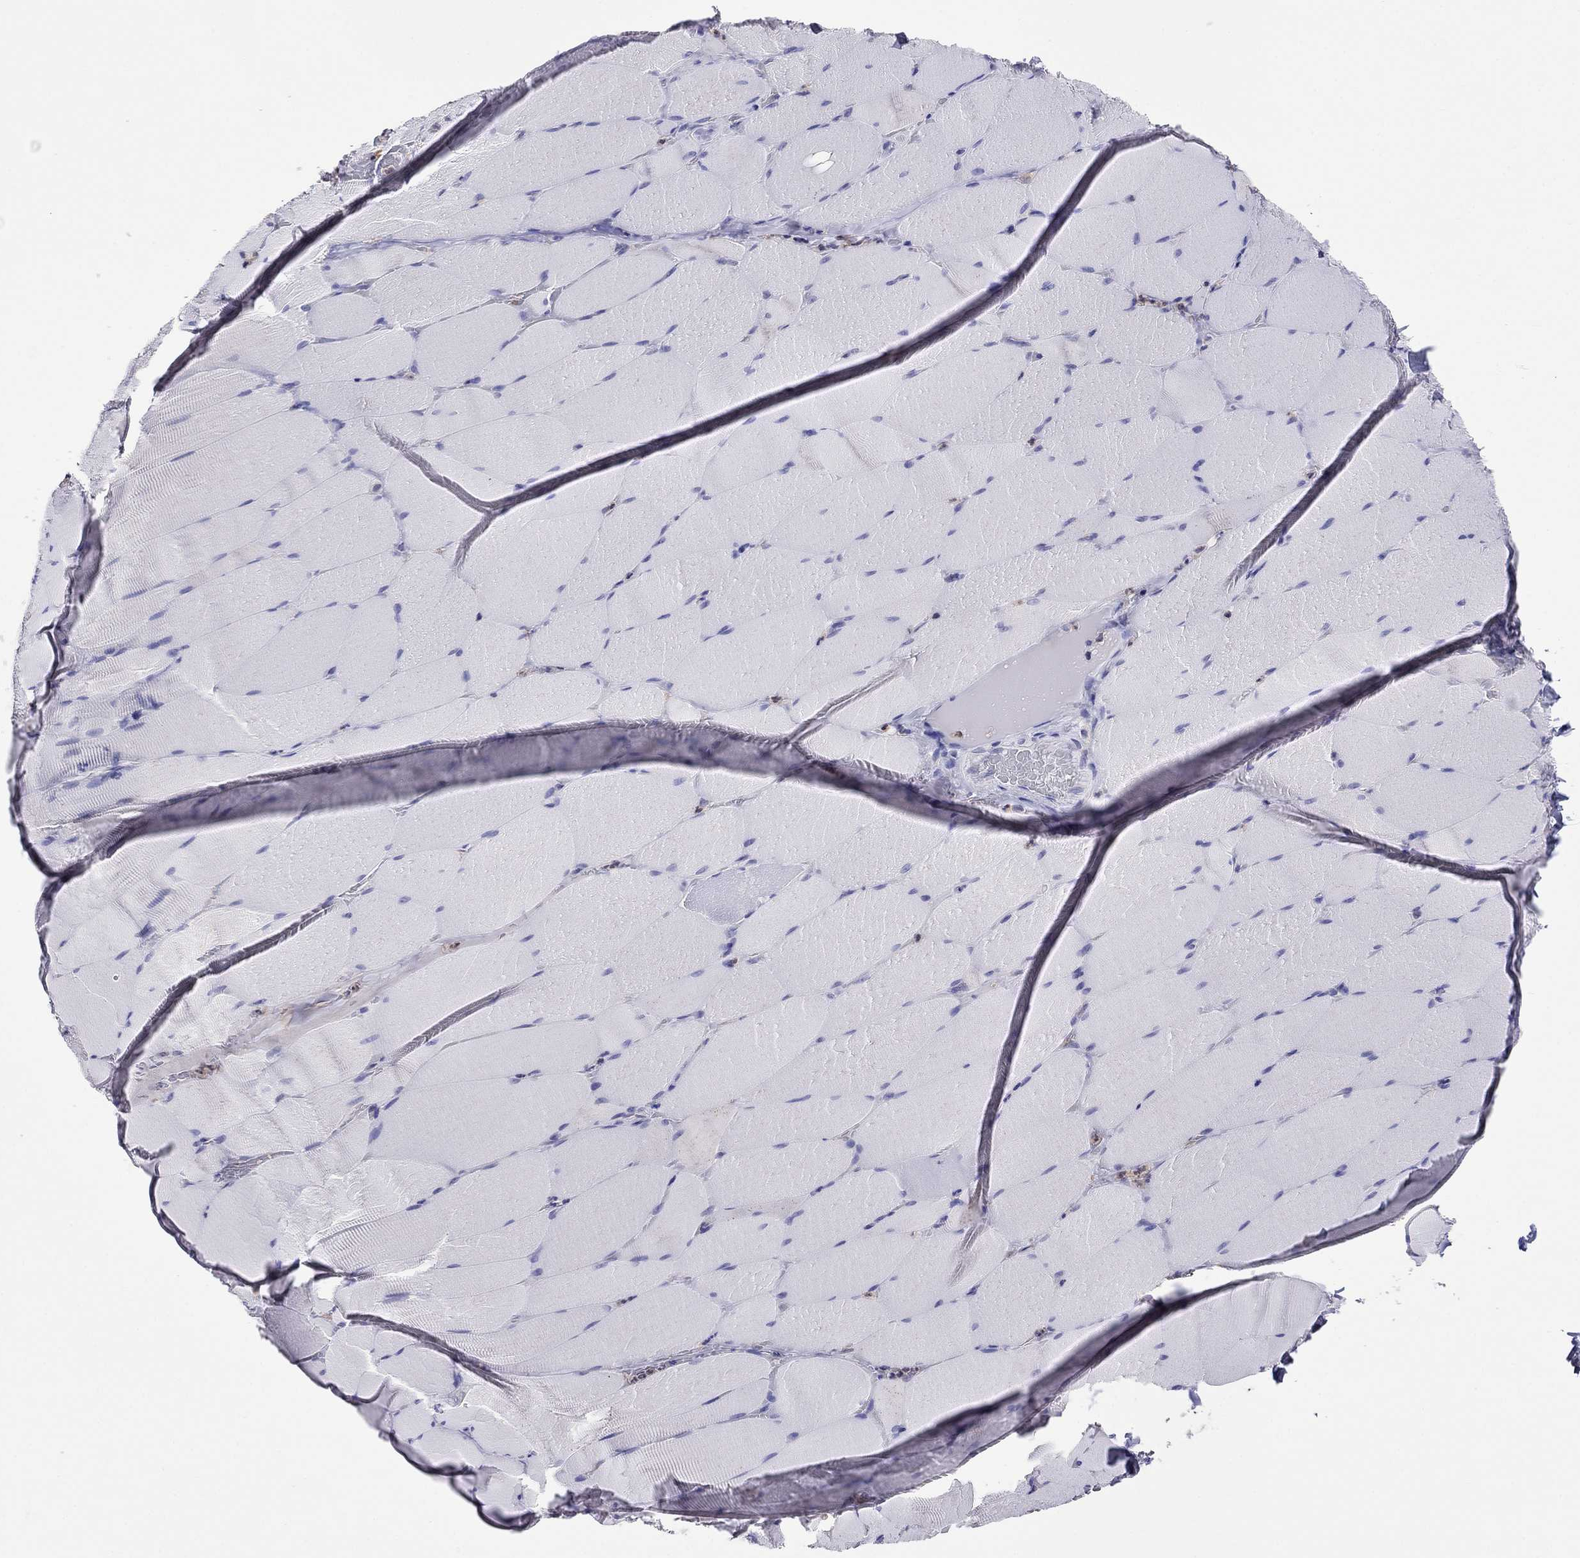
{"staining": {"intensity": "negative", "quantity": "none", "location": "none"}, "tissue": "skeletal muscle", "cell_type": "Myocytes", "image_type": "normal", "snomed": [{"axis": "morphology", "description": "Normal tissue, NOS"}, {"axis": "topography", "description": "Skeletal muscle"}], "caption": "A high-resolution micrograph shows IHC staining of benign skeletal muscle, which reveals no significant expression in myocytes. (Immunohistochemistry (ihc), brightfield microscopy, high magnification).", "gene": "SCG2", "patient": {"sex": "male", "age": 56}}